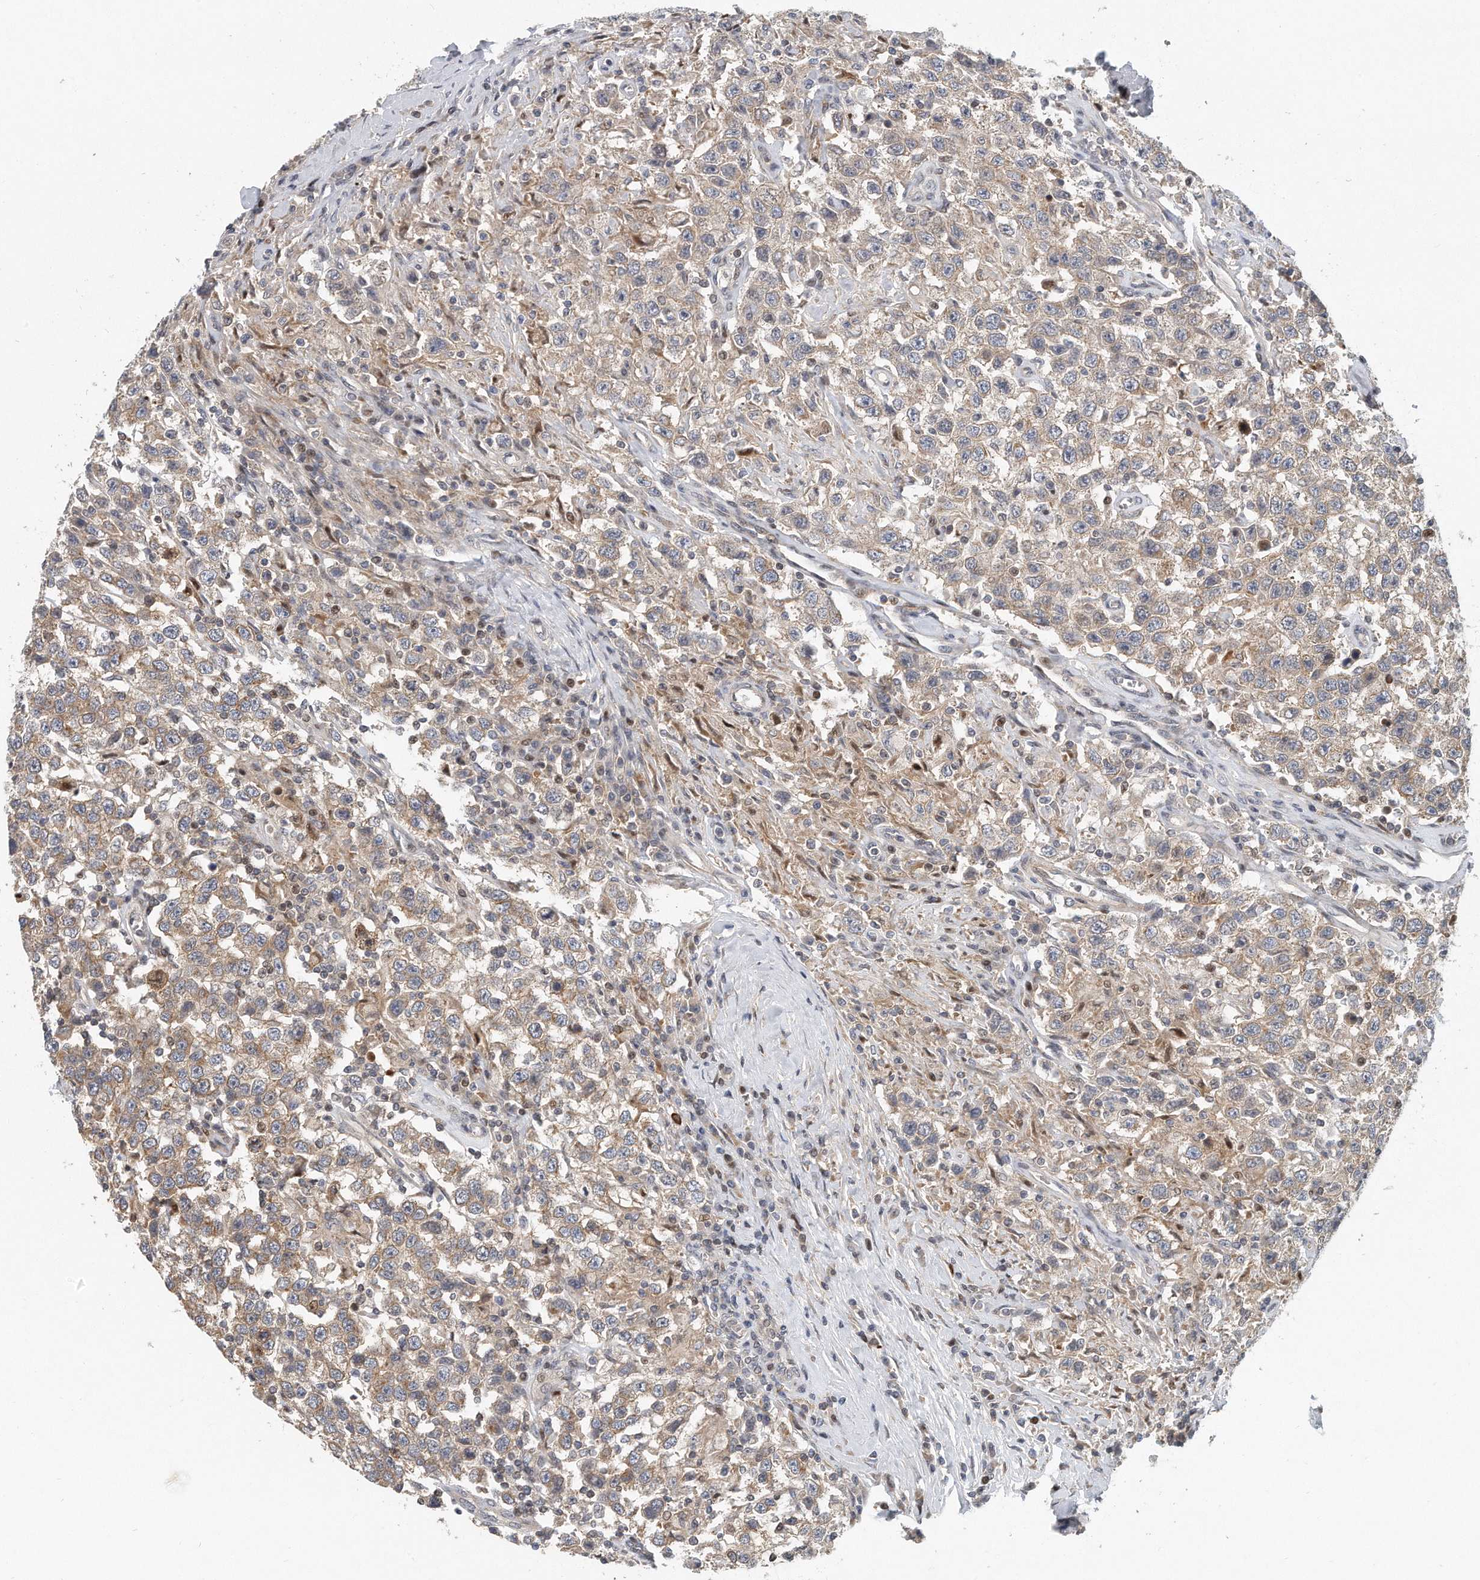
{"staining": {"intensity": "weak", "quantity": ">75%", "location": "cytoplasmic/membranous"}, "tissue": "testis cancer", "cell_type": "Tumor cells", "image_type": "cancer", "snomed": [{"axis": "morphology", "description": "Seminoma, NOS"}, {"axis": "topography", "description": "Testis"}], "caption": "A histopathology image of human testis seminoma stained for a protein shows weak cytoplasmic/membranous brown staining in tumor cells. (IHC, brightfield microscopy, high magnification).", "gene": "PCDH8", "patient": {"sex": "male", "age": 41}}